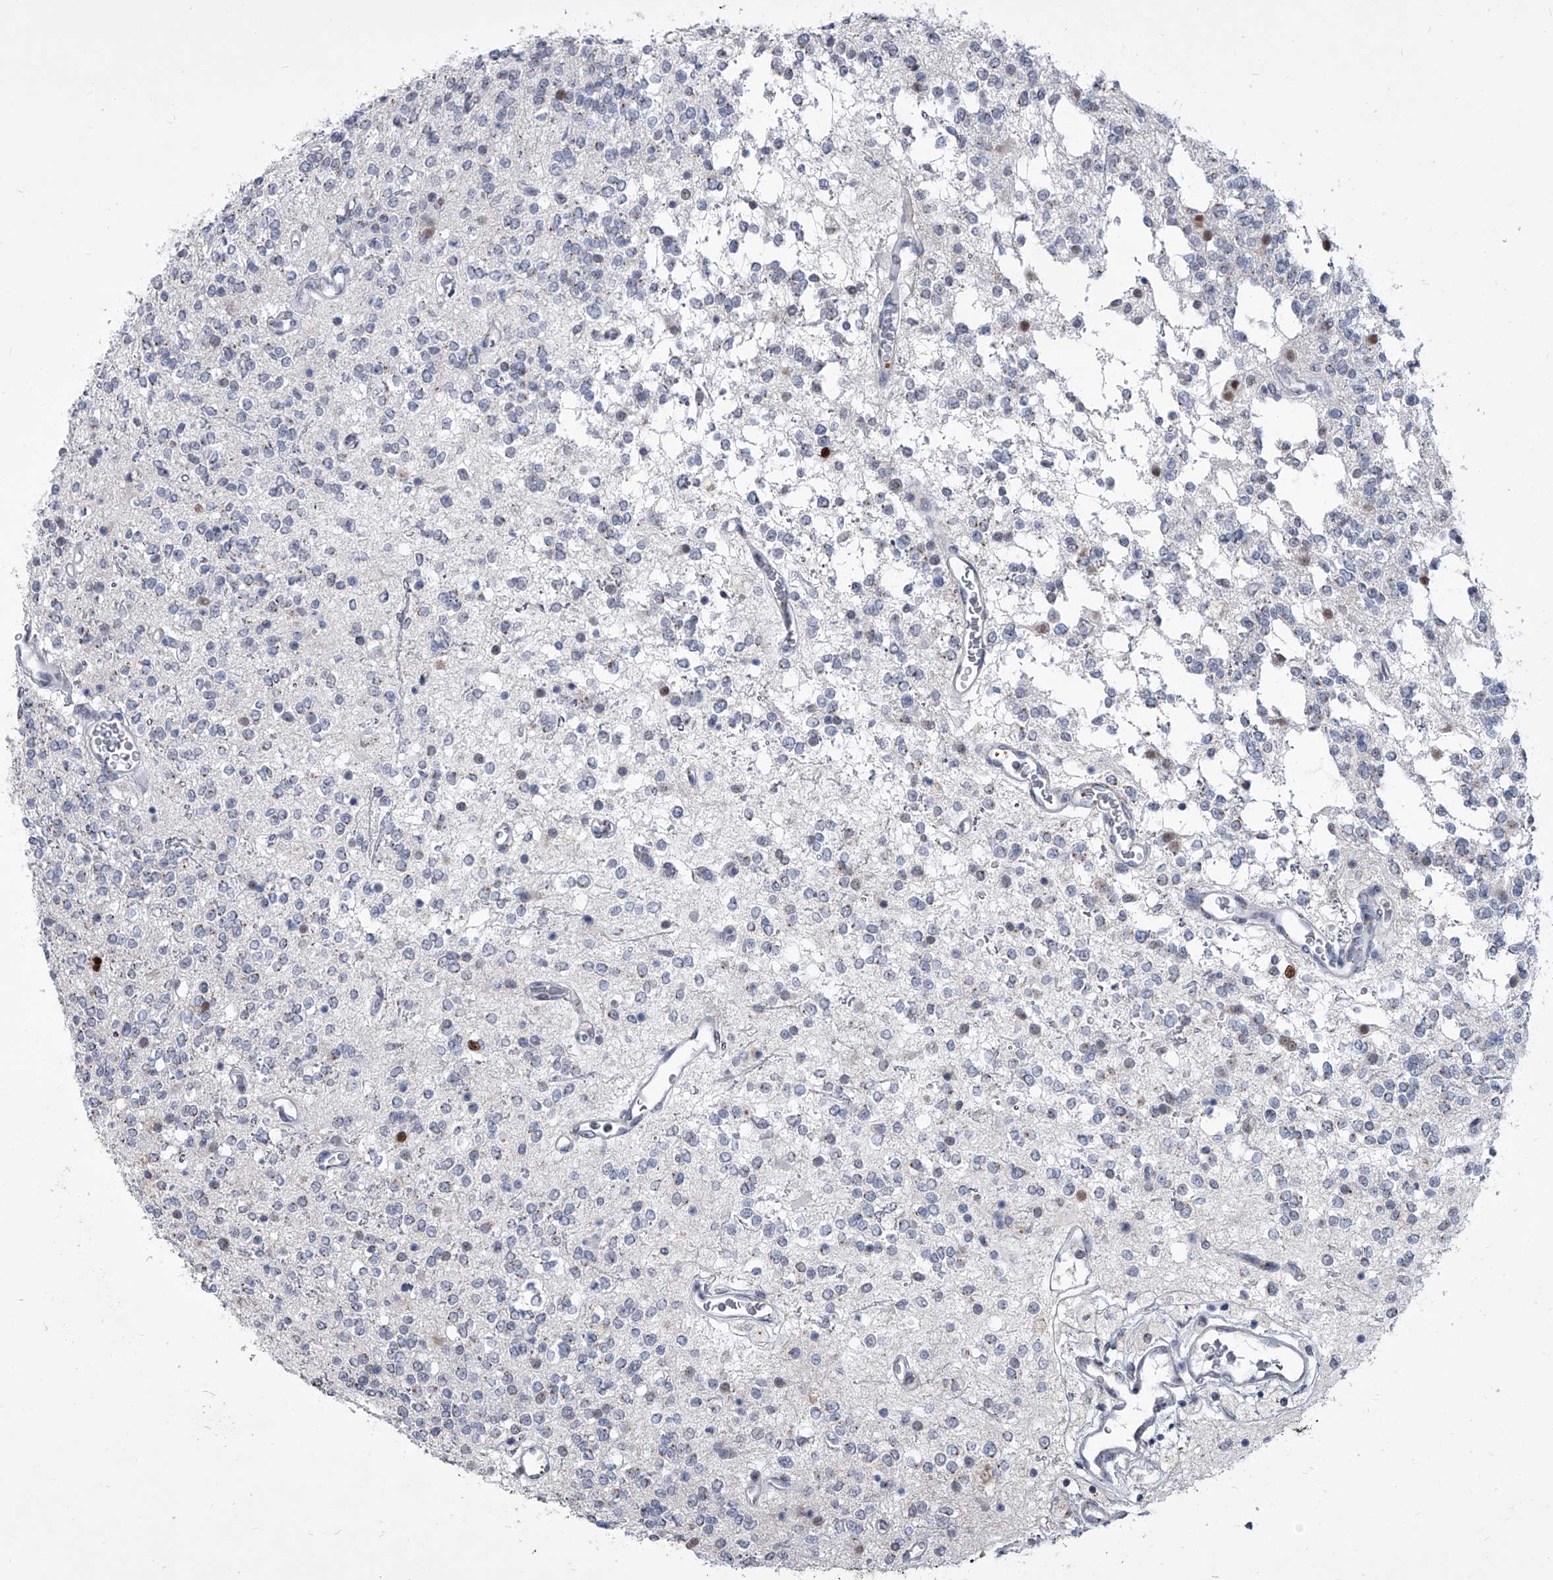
{"staining": {"intensity": "negative", "quantity": "none", "location": "none"}, "tissue": "glioma", "cell_type": "Tumor cells", "image_type": "cancer", "snomed": [{"axis": "morphology", "description": "Glioma, malignant, High grade"}, {"axis": "topography", "description": "Brain"}], "caption": "A histopathology image of malignant glioma (high-grade) stained for a protein exhibits no brown staining in tumor cells.", "gene": "EVA1C", "patient": {"sex": "male", "age": 34}}